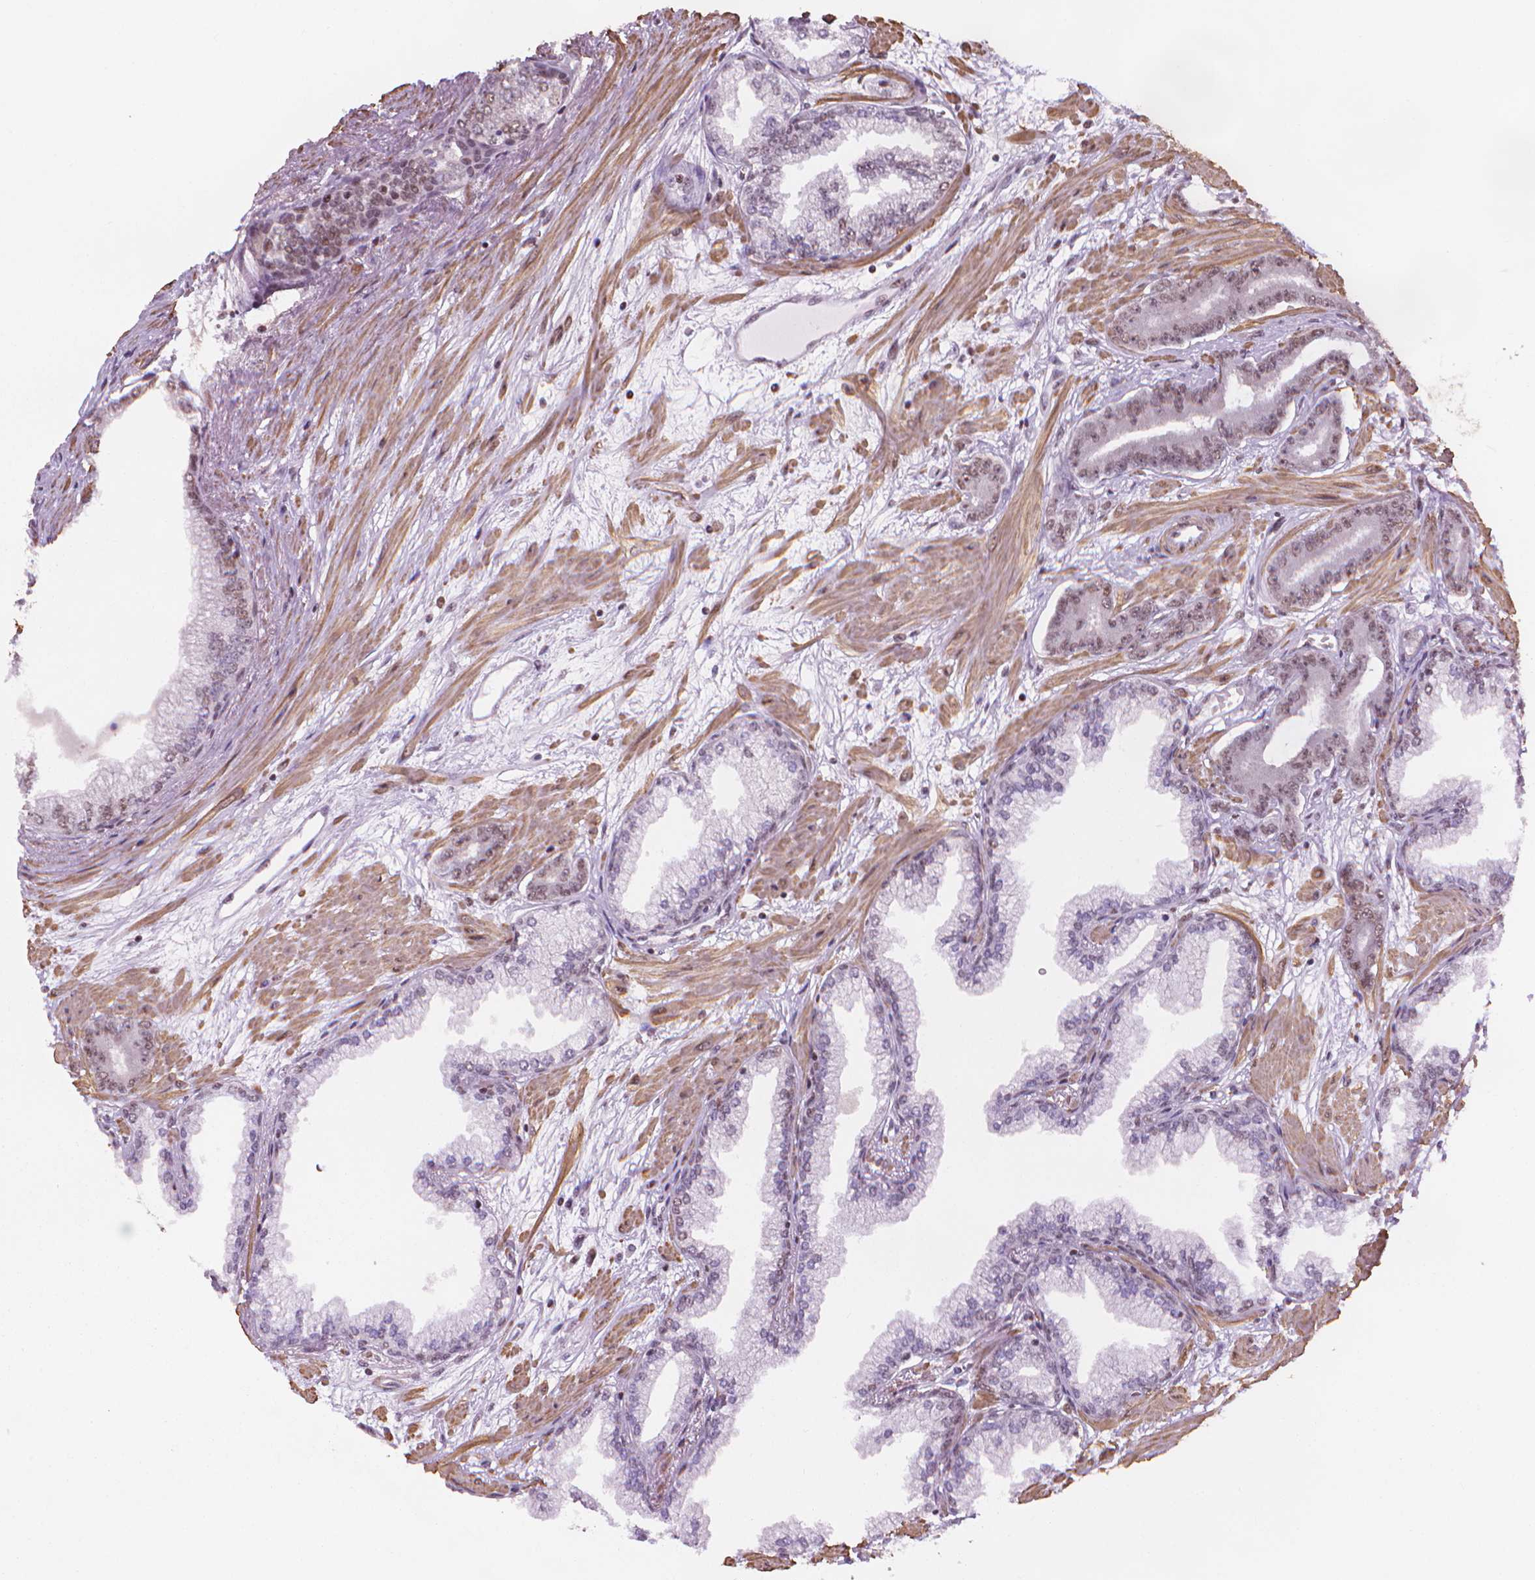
{"staining": {"intensity": "moderate", "quantity": ">75%", "location": "nuclear"}, "tissue": "prostate cancer", "cell_type": "Tumor cells", "image_type": "cancer", "snomed": [{"axis": "morphology", "description": "Adenocarcinoma, Low grade"}, {"axis": "topography", "description": "Prostate"}], "caption": "Immunohistochemistry micrograph of neoplastic tissue: human prostate cancer stained using IHC shows medium levels of moderate protein expression localized specifically in the nuclear of tumor cells, appearing as a nuclear brown color.", "gene": "HOXD4", "patient": {"sex": "male", "age": 64}}